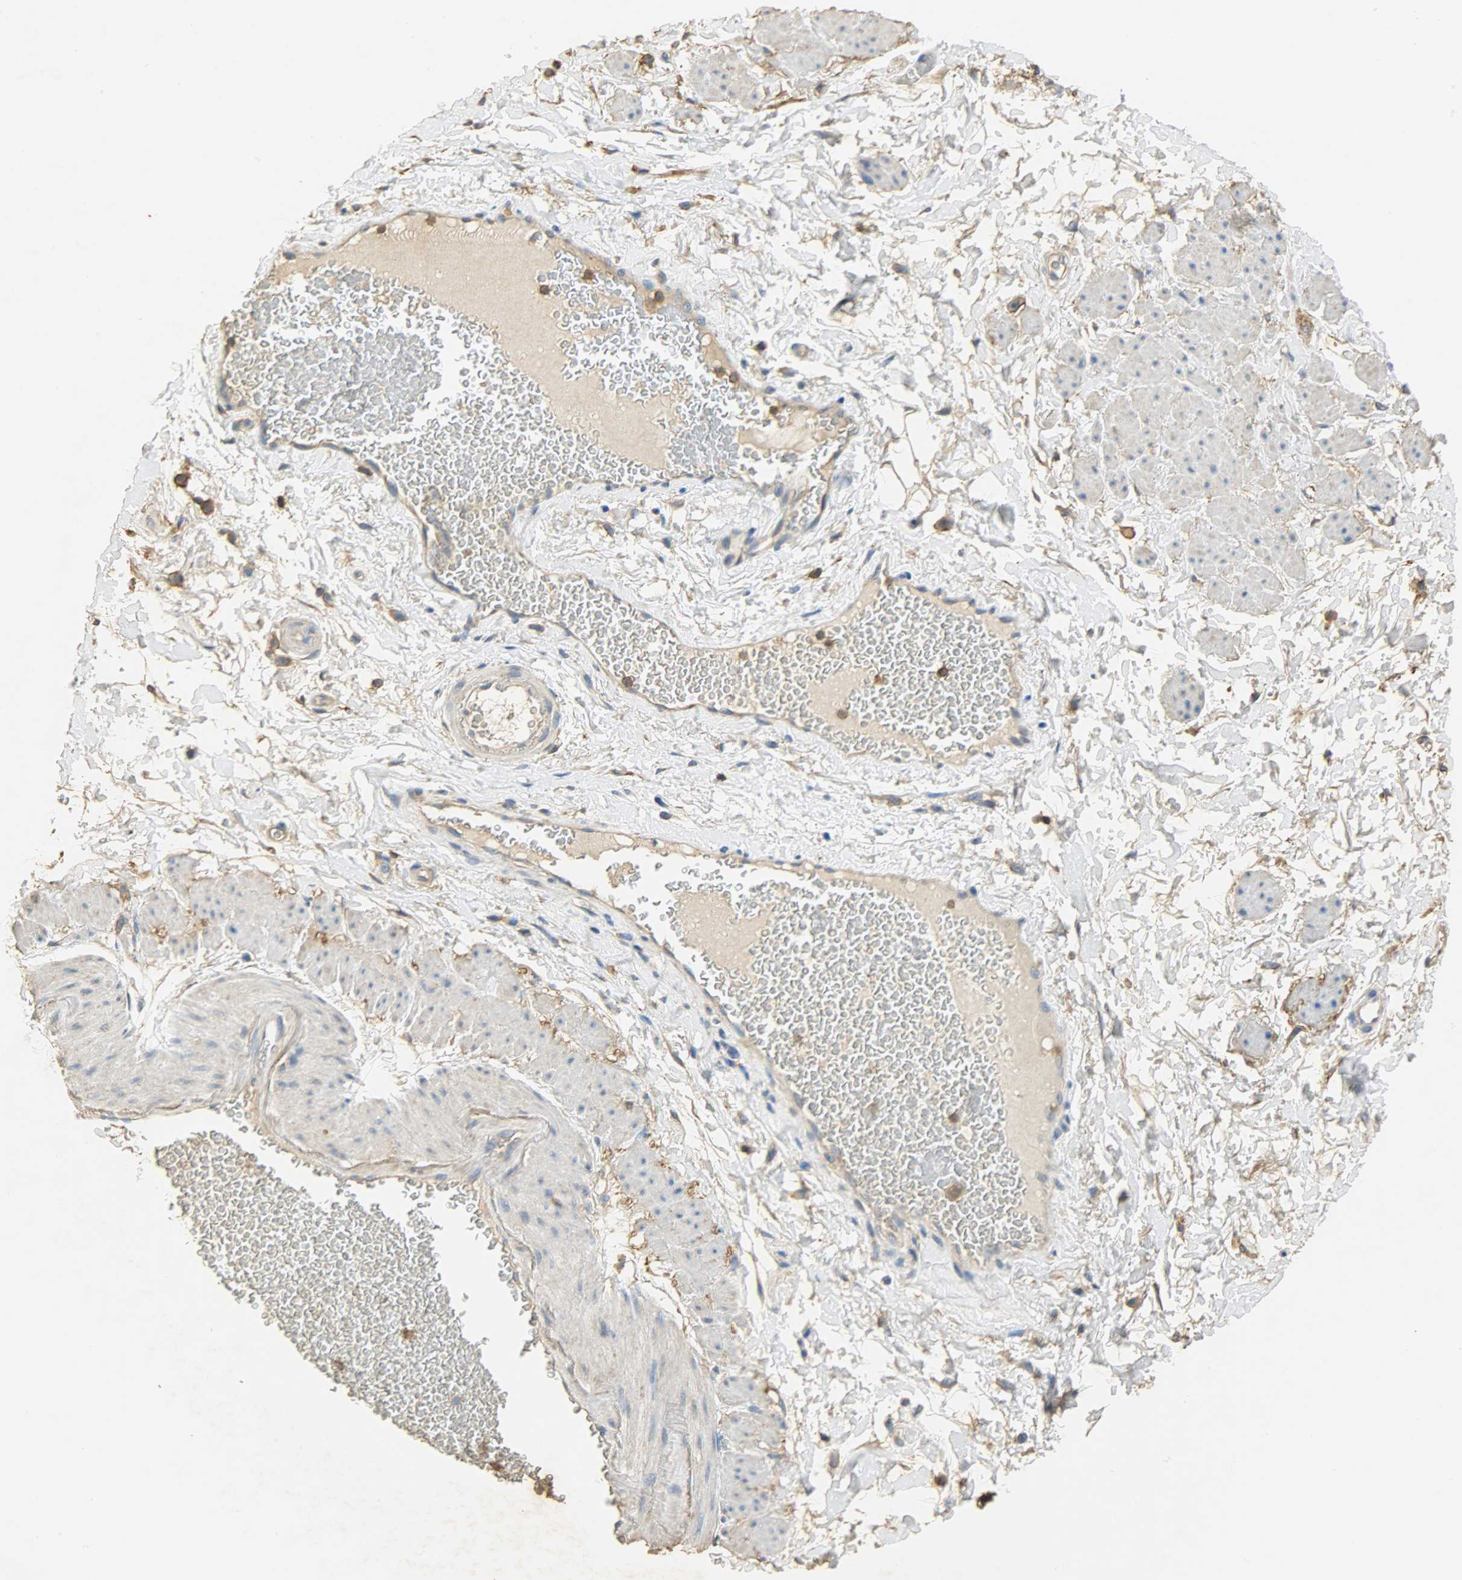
{"staining": {"intensity": "moderate", "quantity": ">75%", "location": "cytoplasmic/membranous"}, "tissue": "adipose tissue", "cell_type": "Adipocytes", "image_type": "normal", "snomed": [{"axis": "morphology", "description": "Normal tissue, NOS"}, {"axis": "topography", "description": "Soft tissue"}, {"axis": "topography", "description": "Peripheral nerve tissue"}], "caption": "Adipocytes exhibit medium levels of moderate cytoplasmic/membranous expression in about >75% of cells in unremarkable human adipose tissue.", "gene": "ANXA6", "patient": {"sex": "female", "age": 71}}